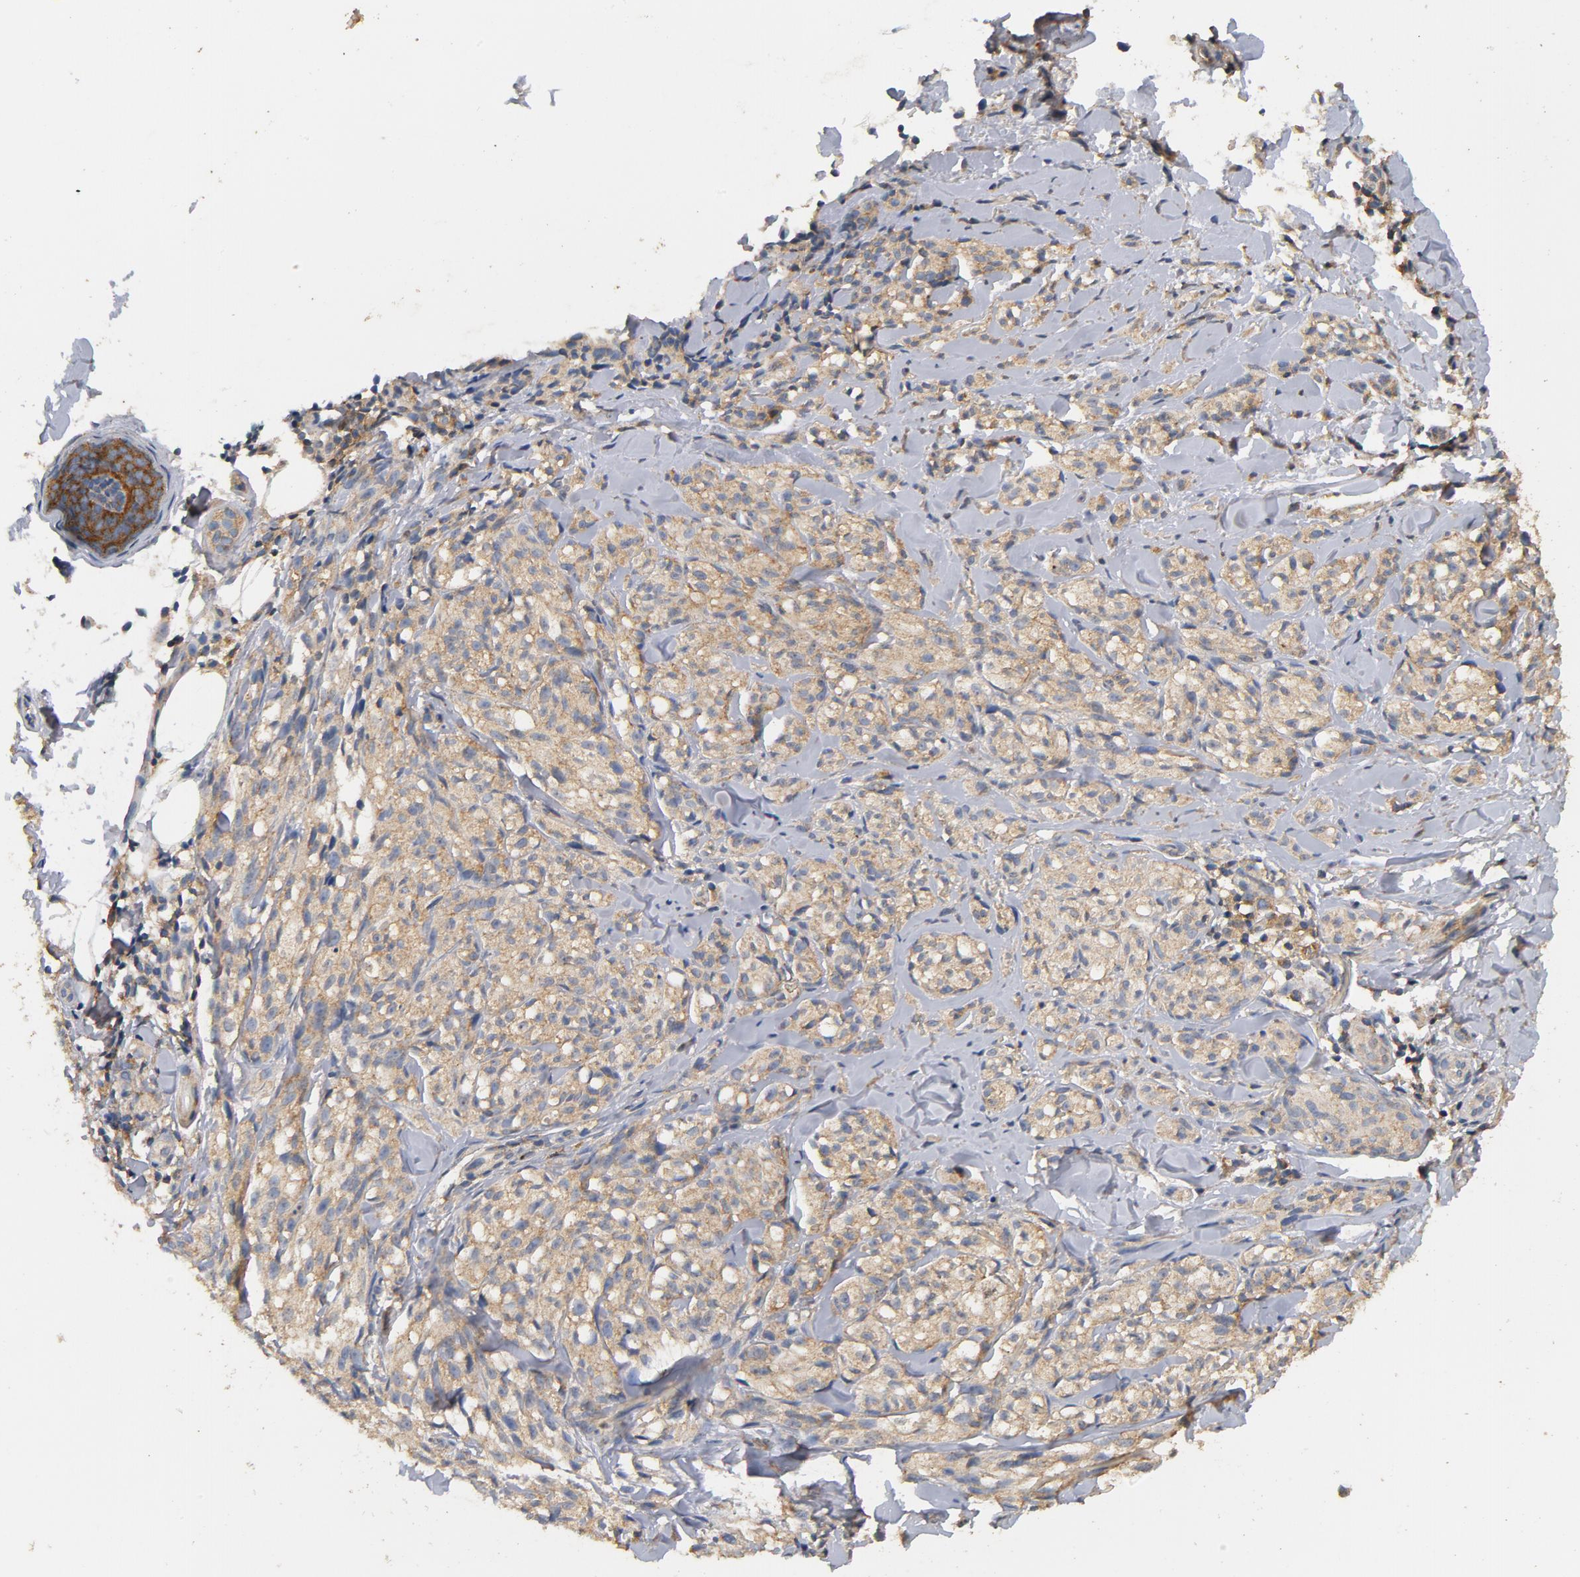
{"staining": {"intensity": "moderate", "quantity": ">75%", "location": "cytoplasmic/membranous"}, "tissue": "melanoma", "cell_type": "Tumor cells", "image_type": "cancer", "snomed": [{"axis": "morphology", "description": "Necrosis, NOS"}, {"axis": "morphology", "description": "Malignant melanoma, NOS"}, {"axis": "topography", "description": "Skin"}], "caption": "Melanoma stained with DAB (3,3'-diaminobenzidine) immunohistochemistry demonstrates medium levels of moderate cytoplasmic/membranous staining in approximately >75% of tumor cells.", "gene": "DDX6", "patient": {"sex": "female", "age": 87}}